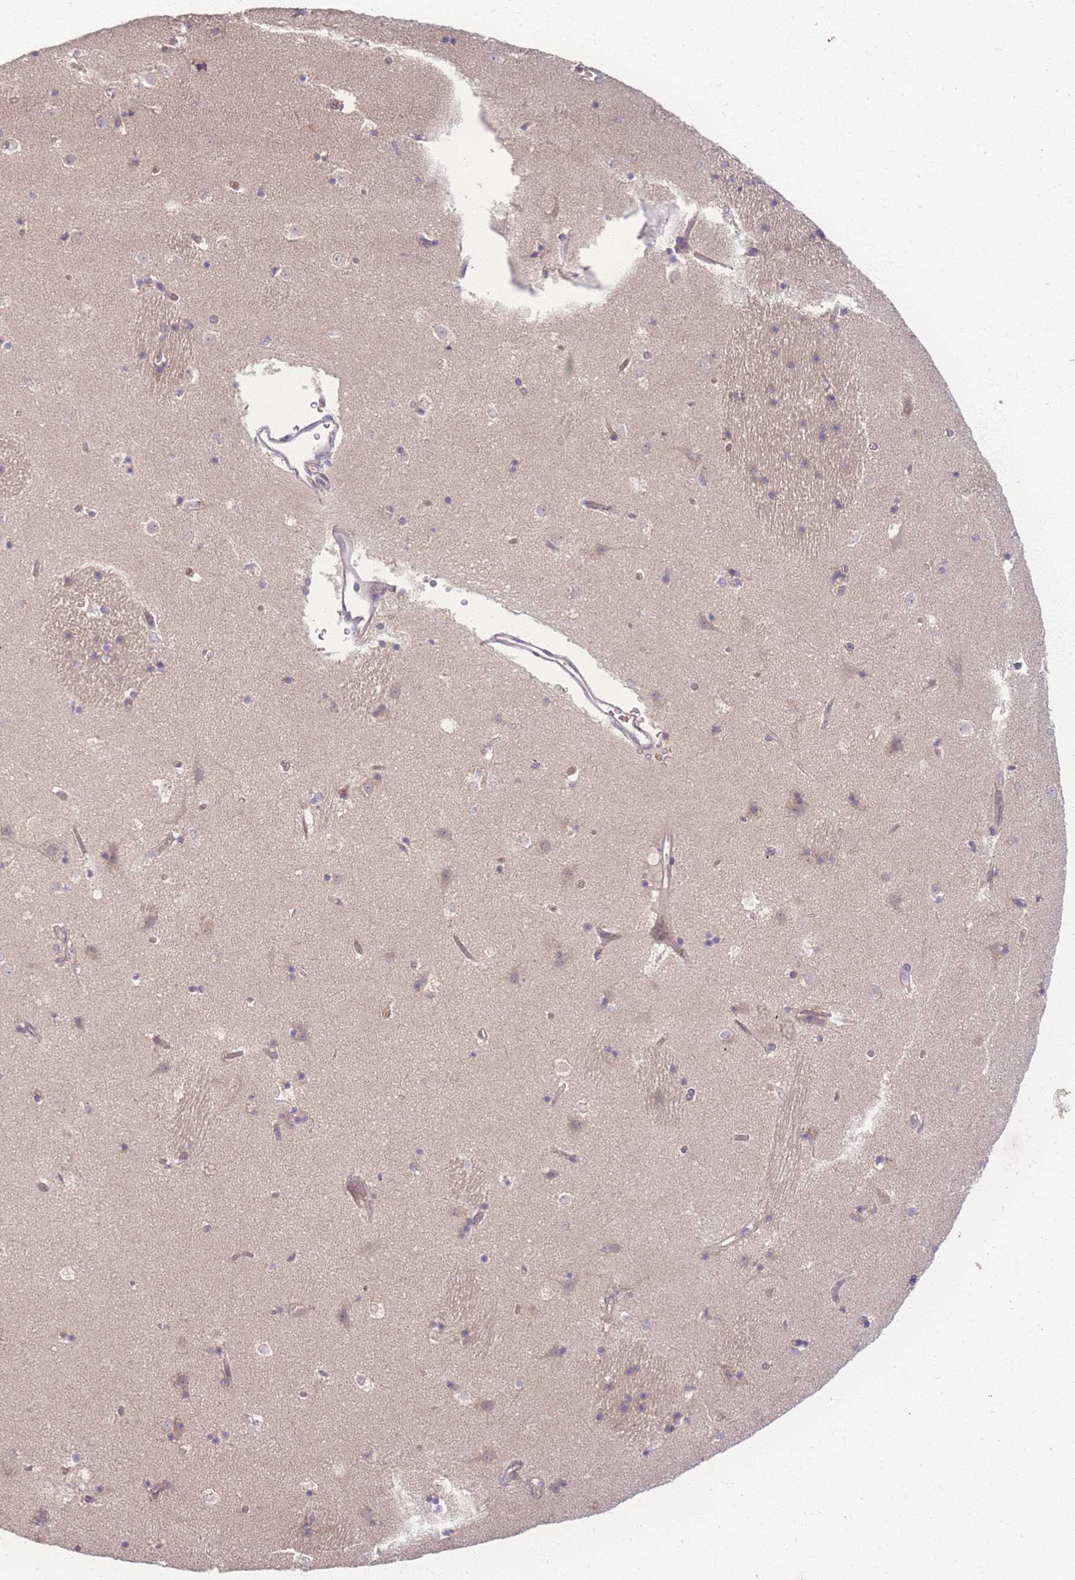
{"staining": {"intensity": "negative", "quantity": "none", "location": "none"}, "tissue": "caudate", "cell_type": "Glial cells", "image_type": "normal", "snomed": [{"axis": "morphology", "description": "Normal tissue, NOS"}, {"axis": "topography", "description": "Lateral ventricle wall"}], "caption": "DAB (3,3'-diaminobenzidine) immunohistochemical staining of normal caudate shows no significant expression in glial cells.", "gene": "INSR", "patient": {"sex": "female", "age": 52}}